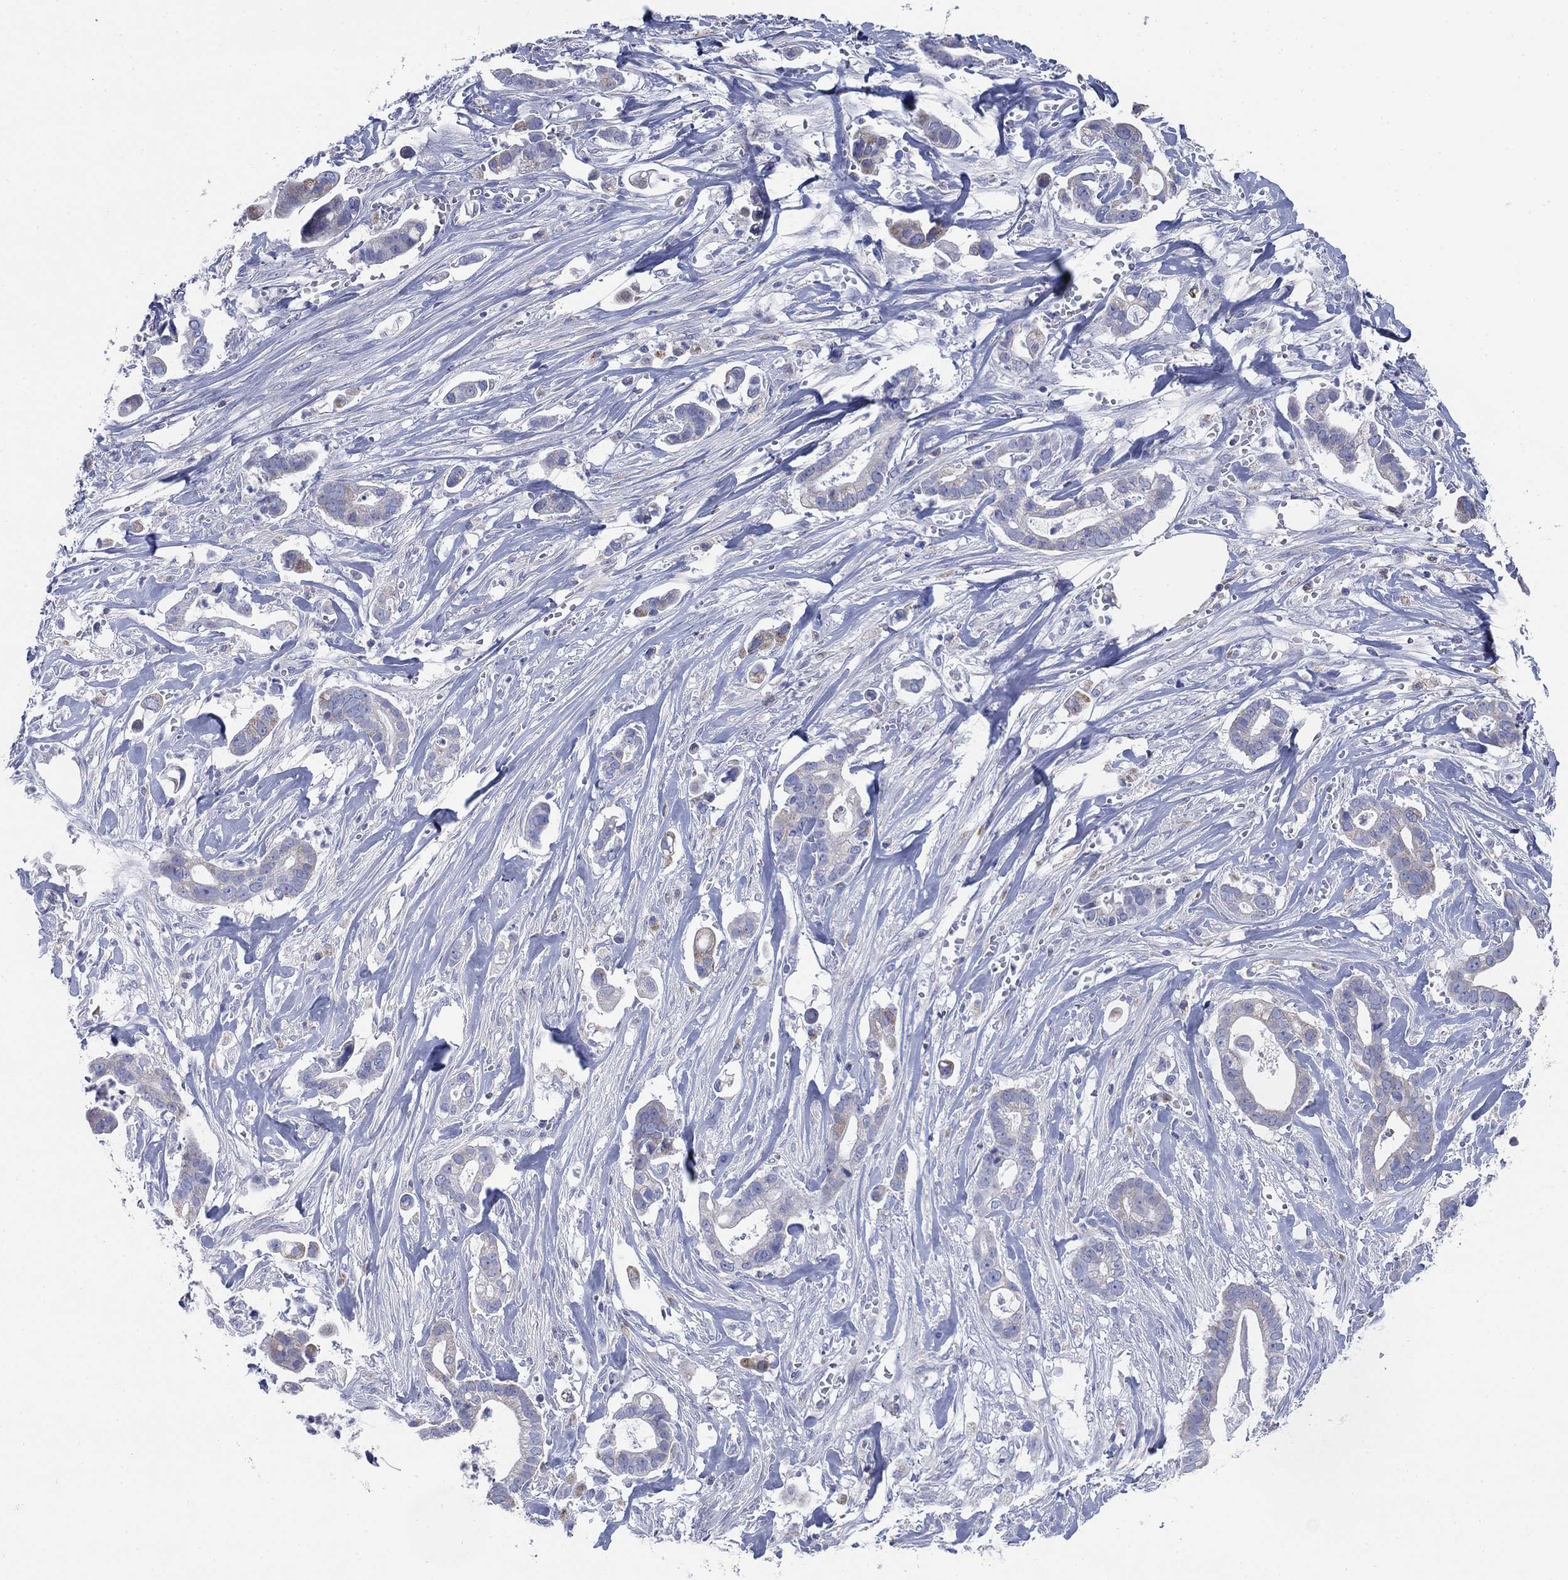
{"staining": {"intensity": "moderate", "quantity": "<25%", "location": "cytoplasmic/membranous"}, "tissue": "pancreatic cancer", "cell_type": "Tumor cells", "image_type": "cancer", "snomed": [{"axis": "morphology", "description": "Adenocarcinoma, NOS"}, {"axis": "topography", "description": "Pancreas"}], "caption": "Approximately <25% of tumor cells in pancreatic cancer exhibit moderate cytoplasmic/membranous protein expression as visualized by brown immunohistochemical staining.", "gene": "SCCPDH", "patient": {"sex": "male", "age": 61}}